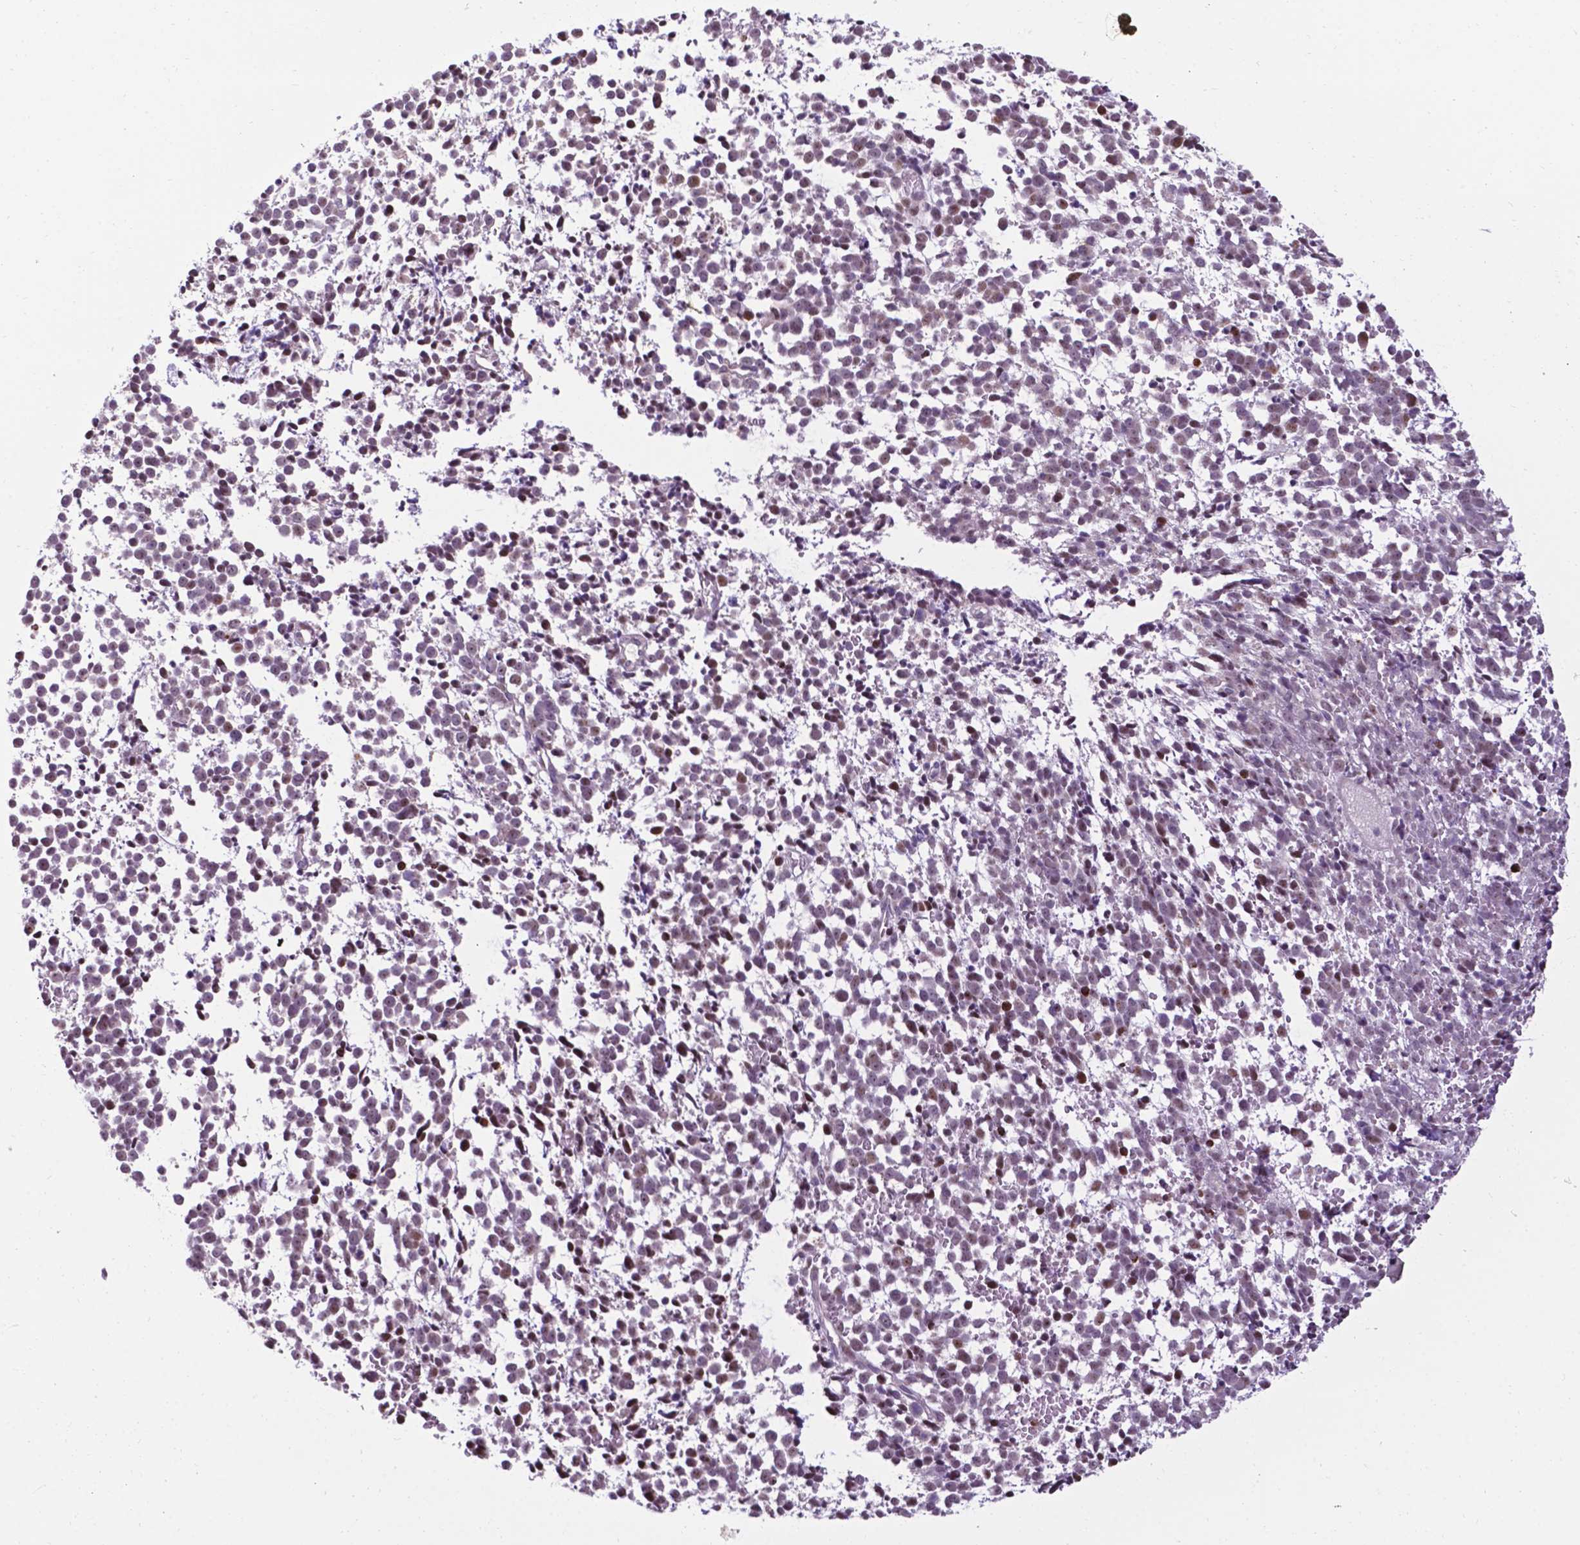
{"staining": {"intensity": "negative", "quantity": "none", "location": "none"}, "tissue": "melanoma", "cell_type": "Tumor cells", "image_type": "cancer", "snomed": [{"axis": "morphology", "description": "Malignant melanoma, NOS"}, {"axis": "topography", "description": "Skin"}], "caption": "Immunohistochemistry histopathology image of neoplastic tissue: melanoma stained with DAB (3,3'-diaminobenzidine) shows no significant protein expression in tumor cells. (Immunohistochemistry, brightfield microscopy, high magnification).", "gene": "SMAD3", "patient": {"sex": "female", "age": 70}}